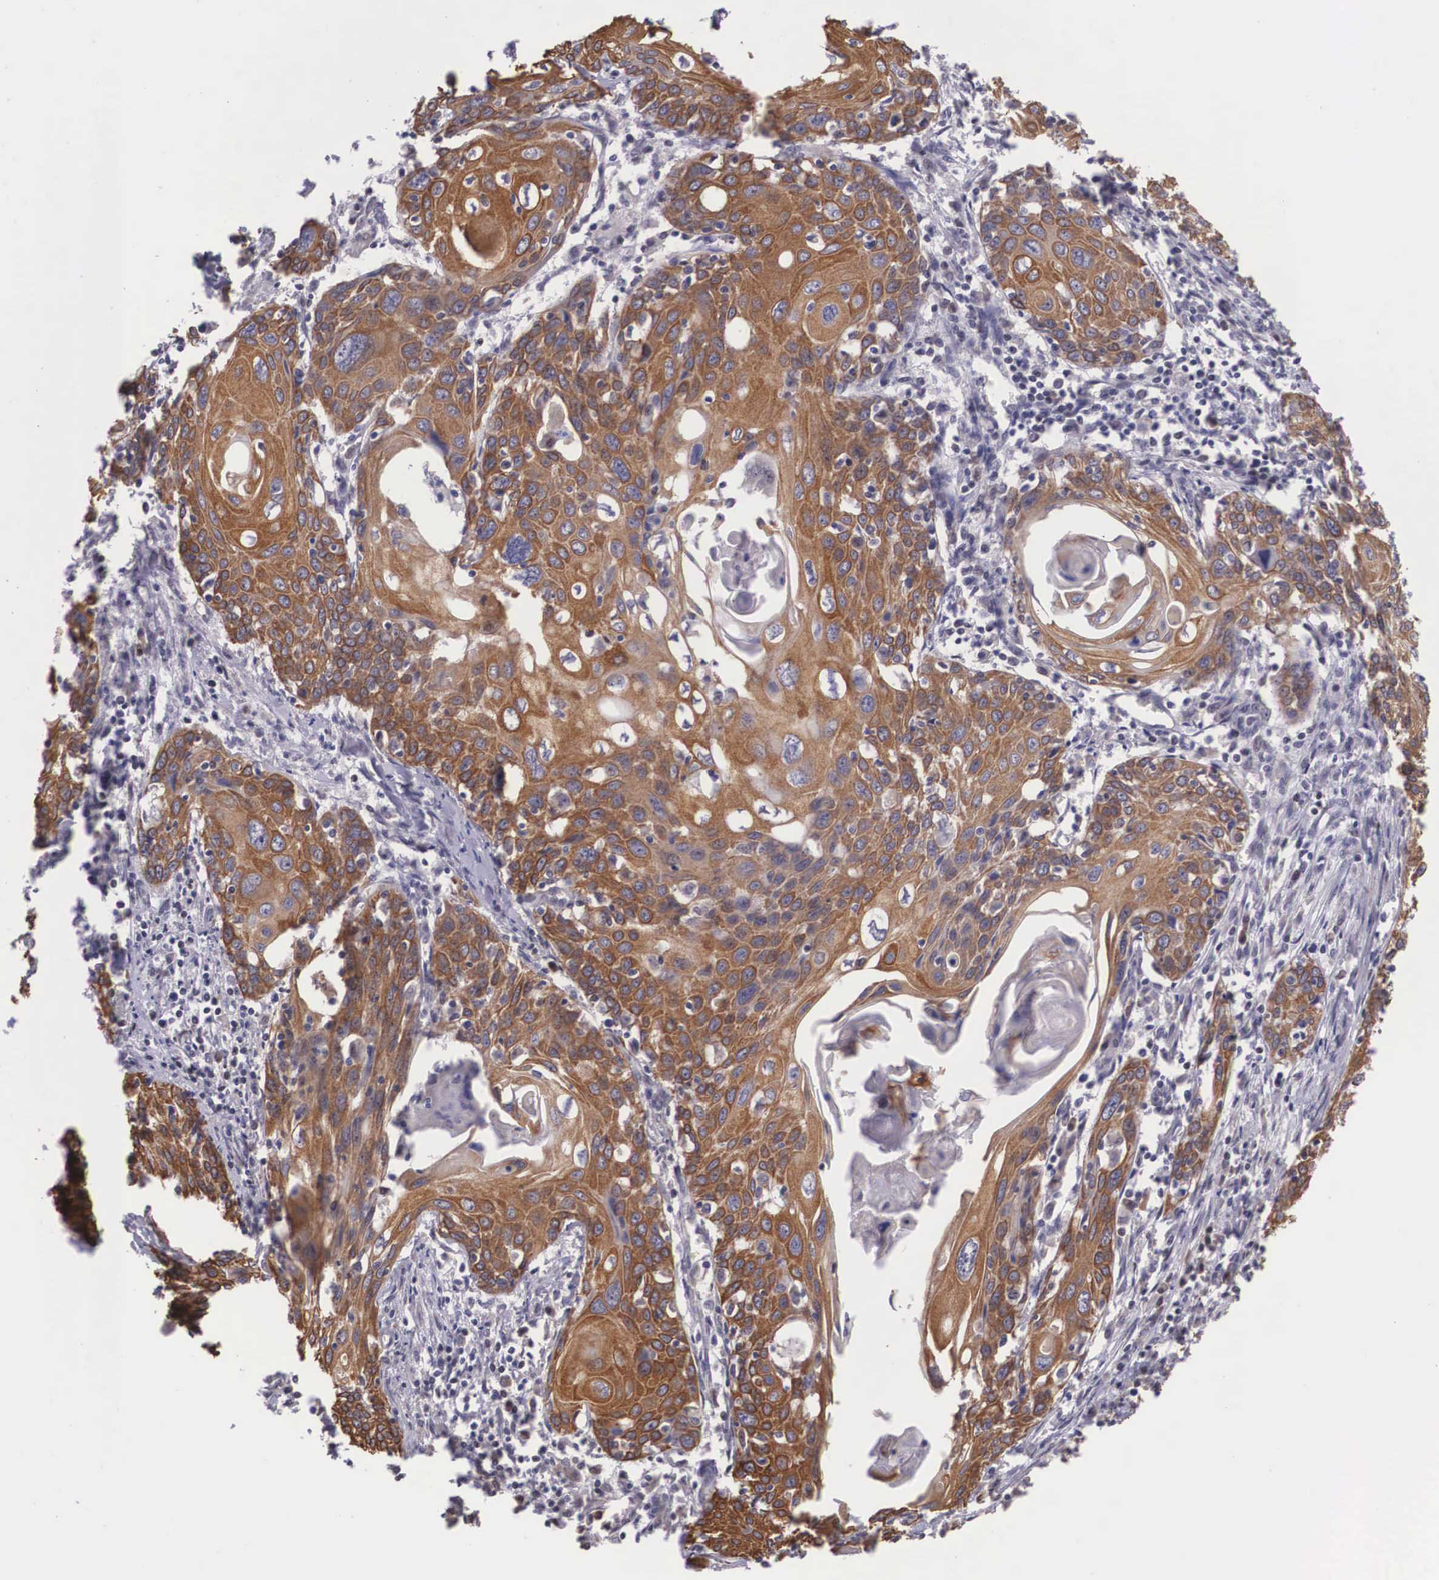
{"staining": {"intensity": "strong", "quantity": ">75%", "location": "cytoplasmic/membranous"}, "tissue": "cervical cancer", "cell_type": "Tumor cells", "image_type": "cancer", "snomed": [{"axis": "morphology", "description": "Squamous cell carcinoma, NOS"}, {"axis": "topography", "description": "Cervix"}], "caption": "Immunohistochemical staining of human cervical cancer (squamous cell carcinoma) demonstrates high levels of strong cytoplasmic/membranous protein expression in about >75% of tumor cells.", "gene": "SLC25A21", "patient": {"sex": "female", "age": 54}}